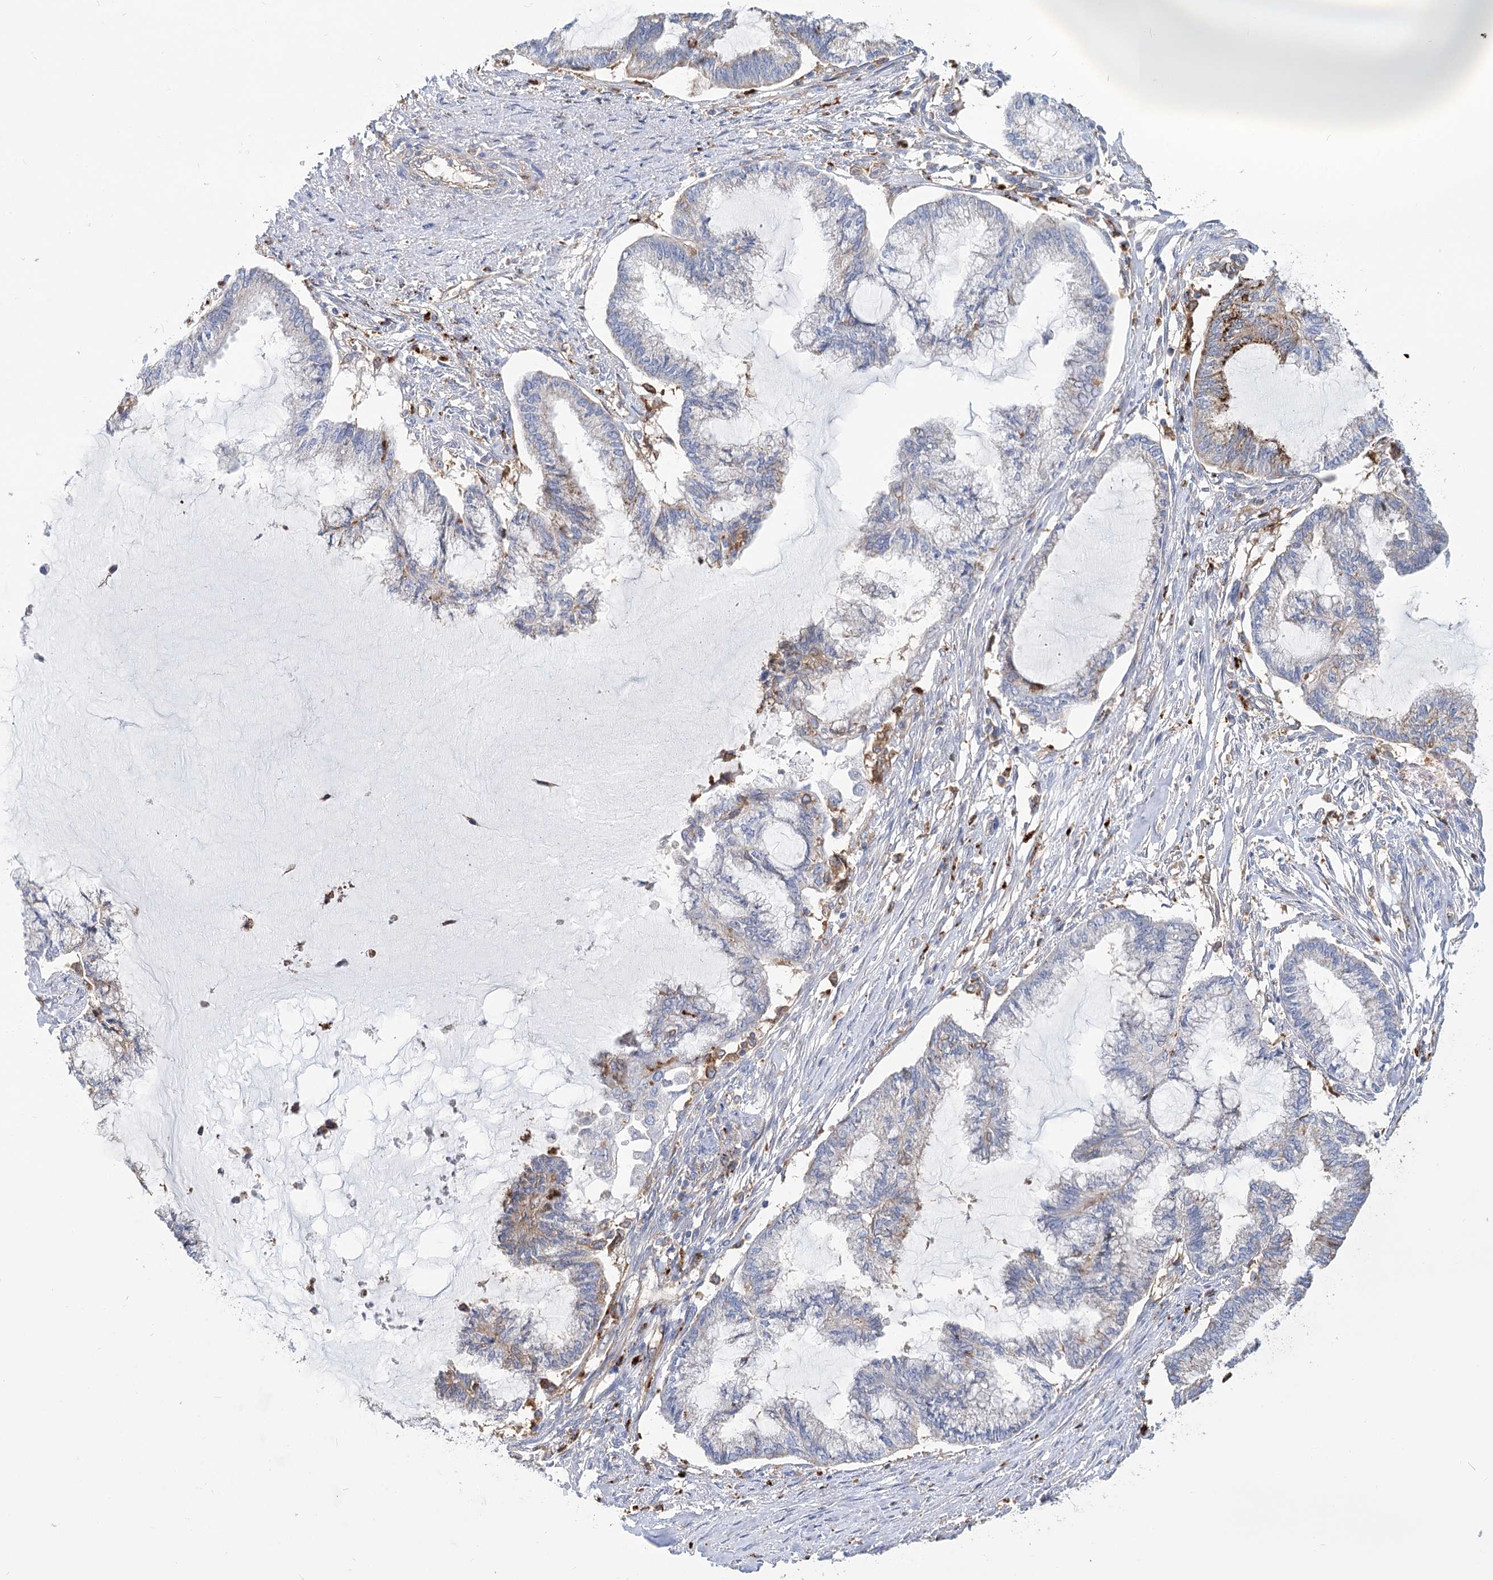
{"staining": {"intensity": "moderate", "quantity": "<25%", "location": "cytoplasmic/membranous"}, "tissue": "endometrial cancer", "cell_type": "Tumor cells", "image_type": "cancer", "snomed": [{"axis": "morphology", "description": "Adenocarcinoma, NOS"}, {"axis": "topography", "description": "Endometrium"}], "caption": "Immunohistochemistry (IHC) photomicrograph of neoplastic tissue: endometrial cancer stained using immunohistochemistry demonstrates low levels of moderate protein expression localized specifically in the cytoplasmic/membranous of tumor cells, appearing as a cytoplasmic/membranous brown color.", "gene": "GUSB", "patient": {"sex": "female", "age": 86}}